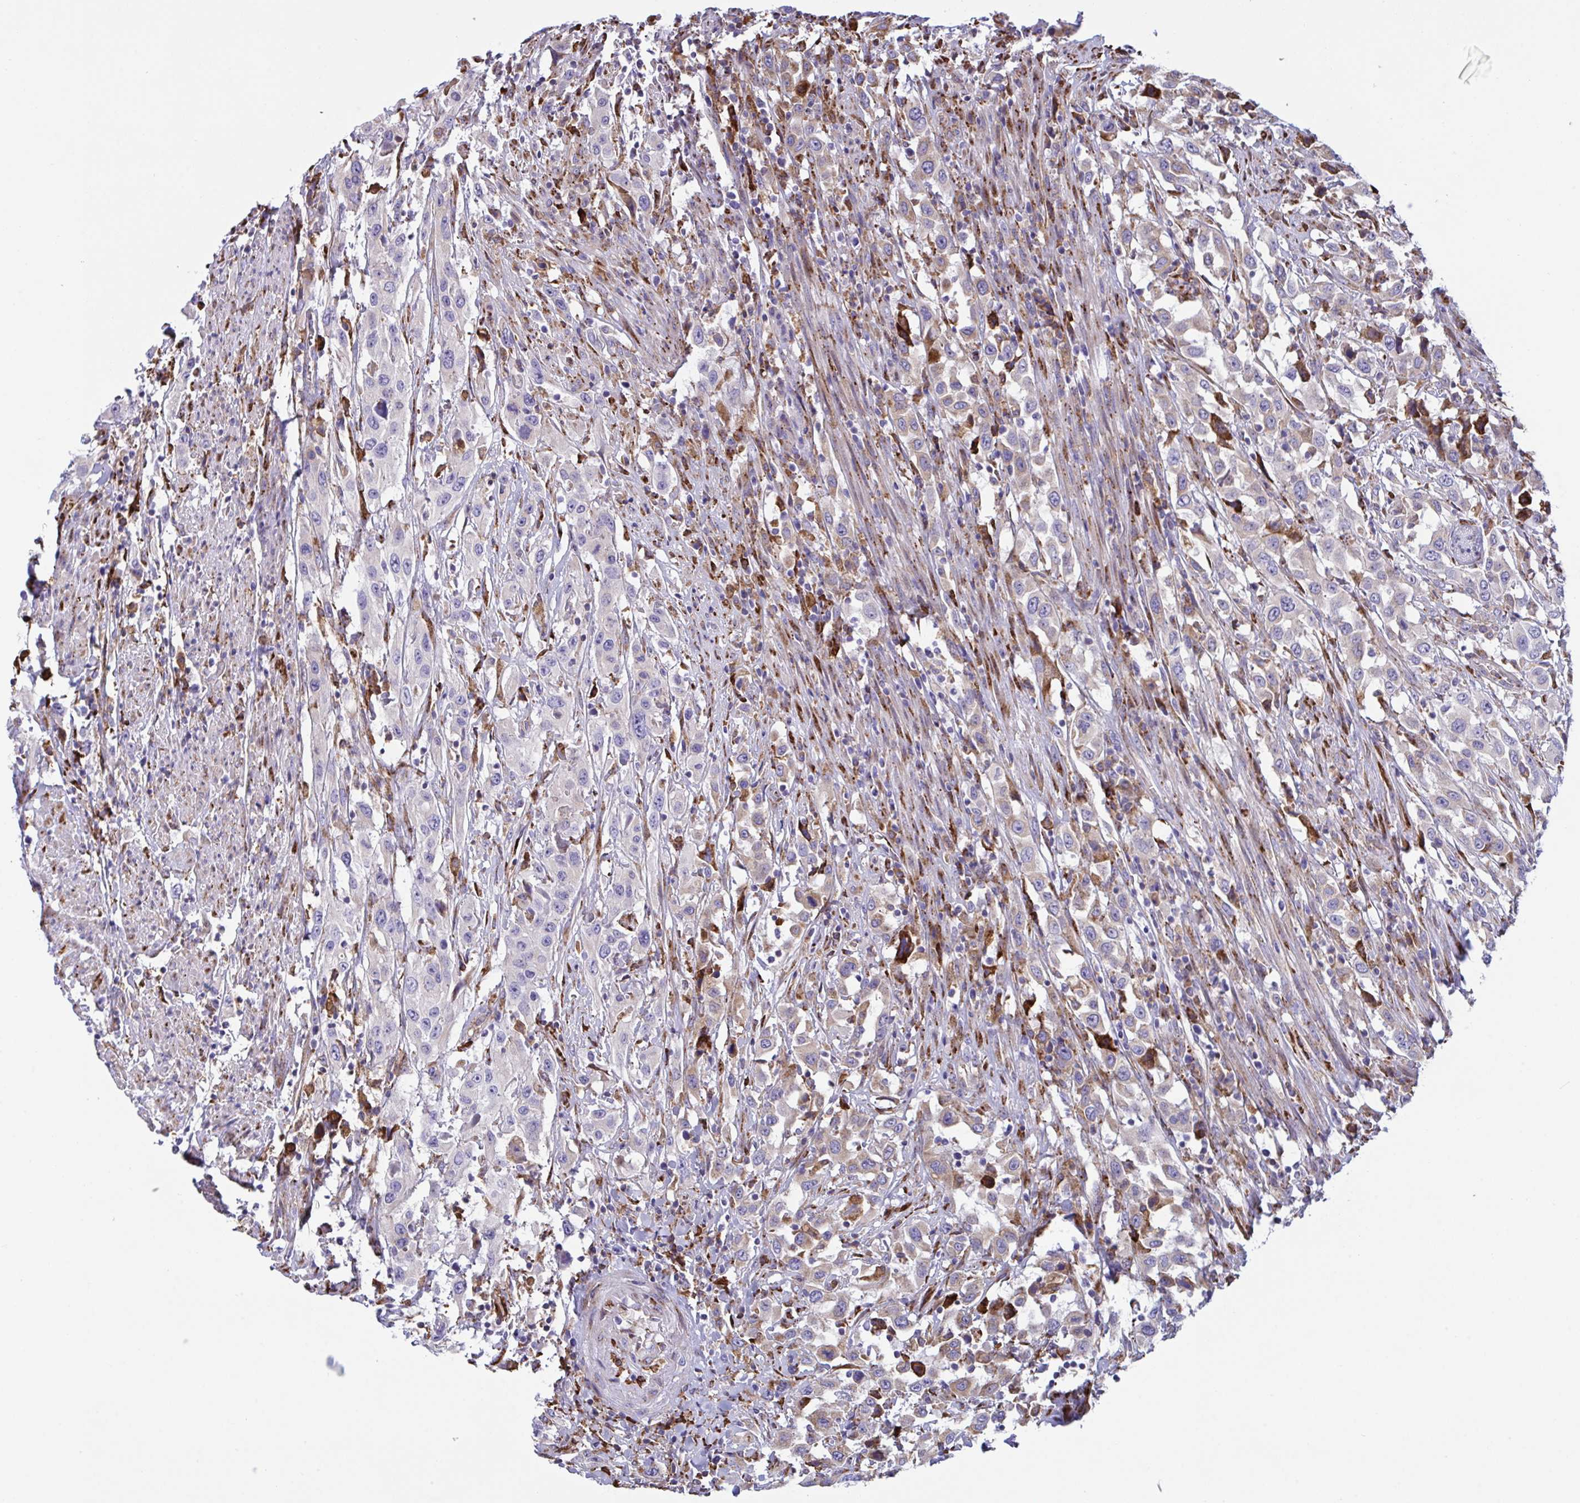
{"staining": {"intensity": "moderate", "quantity": "25%-75%", "location": "cytoplasmic/membranous"}, "tissue": "urothelial cancer", "cell_type": "Tumor cells", "image_type": "cancer", "snomed": [{"axis": "morphology", "description": "Urothelial carcinoma, High grade"}, {"axis": "topography", "description": "Urinary bladder"}], "caption": "Tumor cells display moderate cytoplasmic/membranous staining in about 25%-75% of cells in high-grade urothelial carcinoma. (DAB IHC with brightfield microscopy, high magnification).", "gene": "PEAK3", "patient": {"sex": "male", "age": 61}}